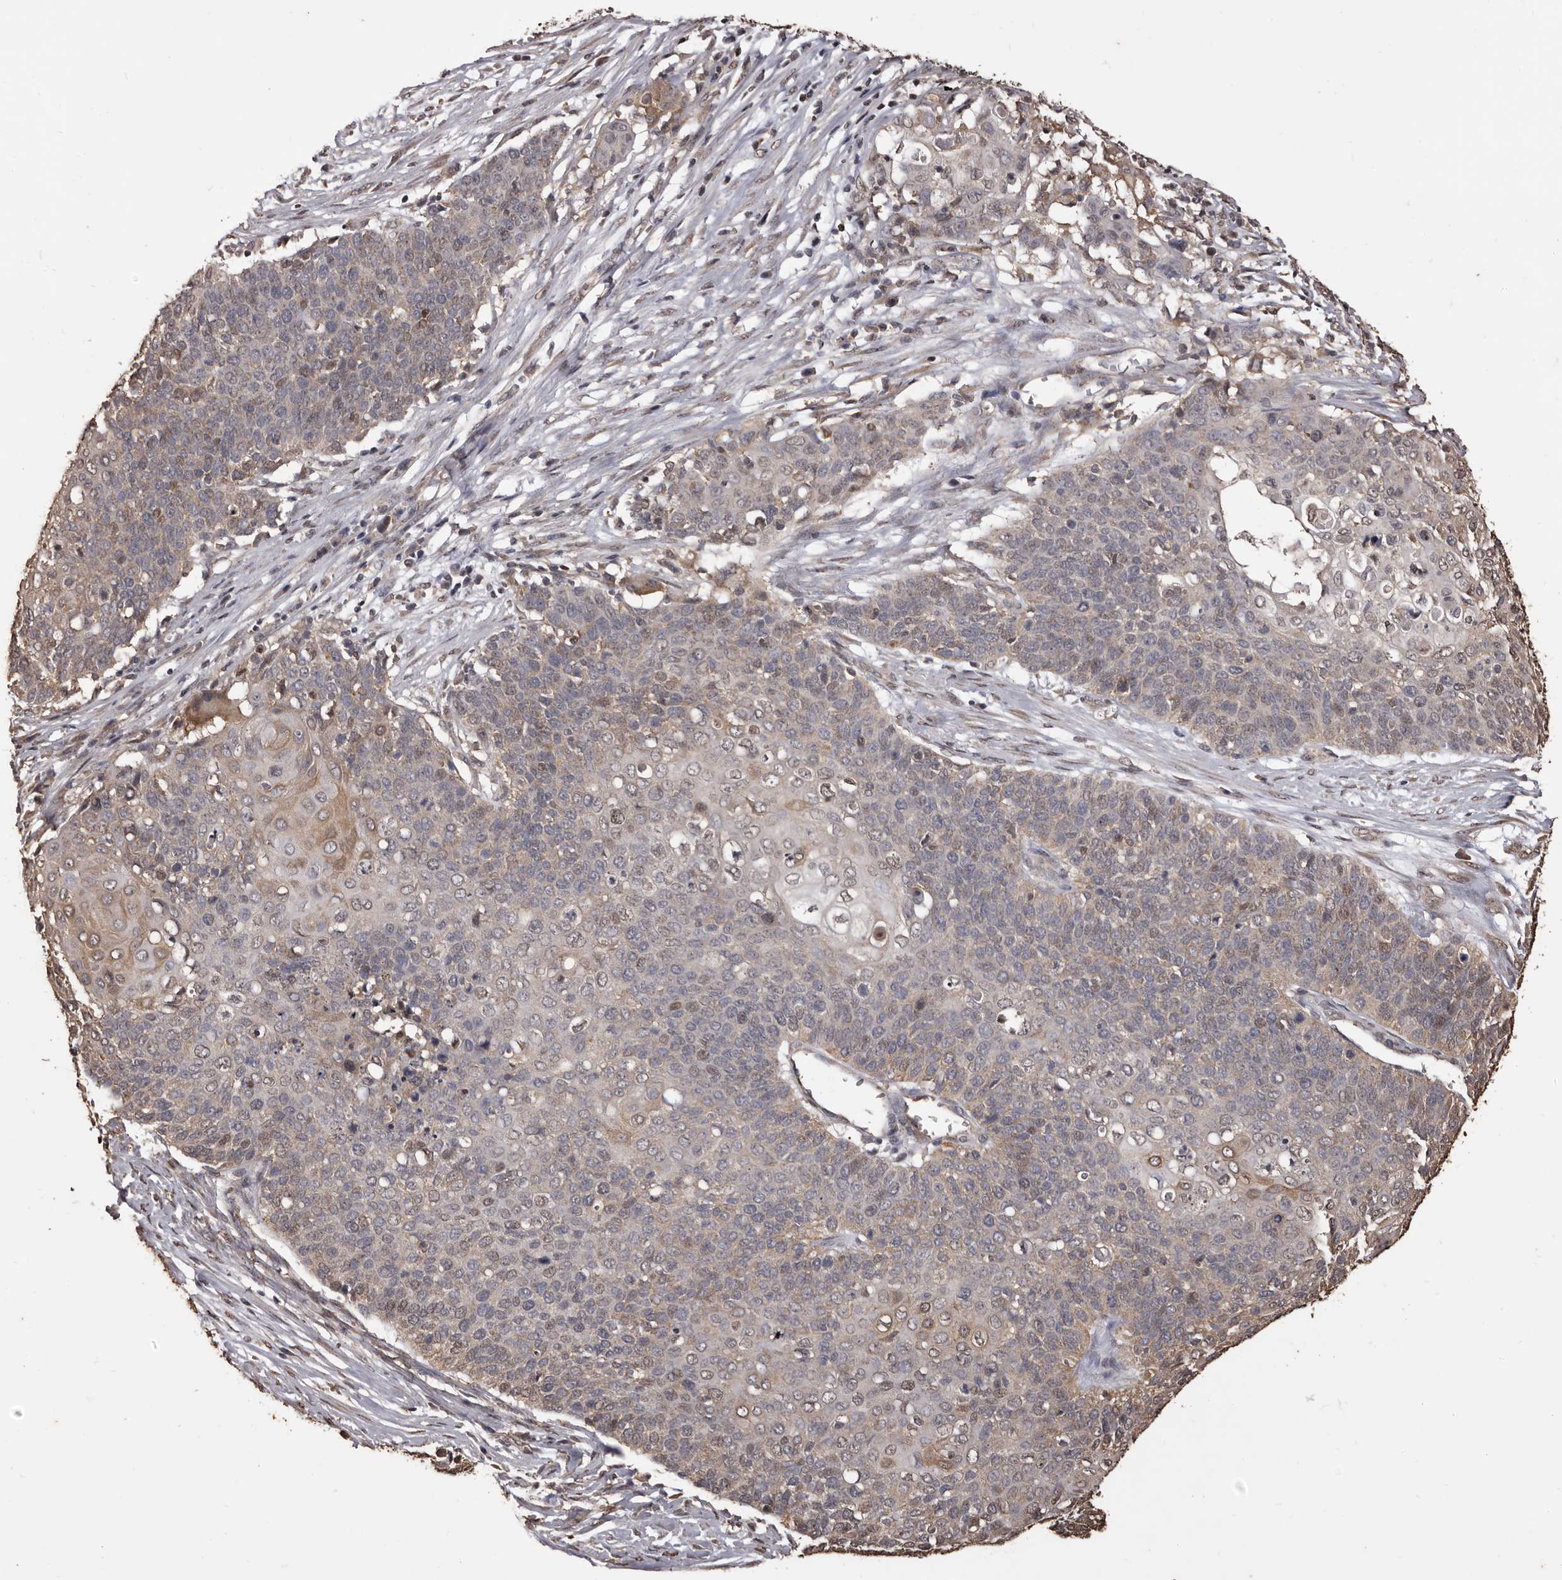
{"staining": {"intensity": "weak", "quantity": "25%-75%", "location": "cytoplasmic/membranous"}, "tissue": "cervical cancer", "cell_type": "Tumor cells", "image_type": "cancer", "snomed": [{"axis": "morphology", "description": "Squamous cell carcinoma, NOS"}, {"axis": "topography", "description": "Cervix"}], "caption": "IHC (DAB (3,3'-diaminobenzidine)) staining of cervical cancer (squamous cell carcinoma) demonstrates weak cytoplasmic/membranous protein positivity in approximately 25%-75% of tumor cells.", "gene": "NAV1", "patient": {"sex": "female", "age": 39}}